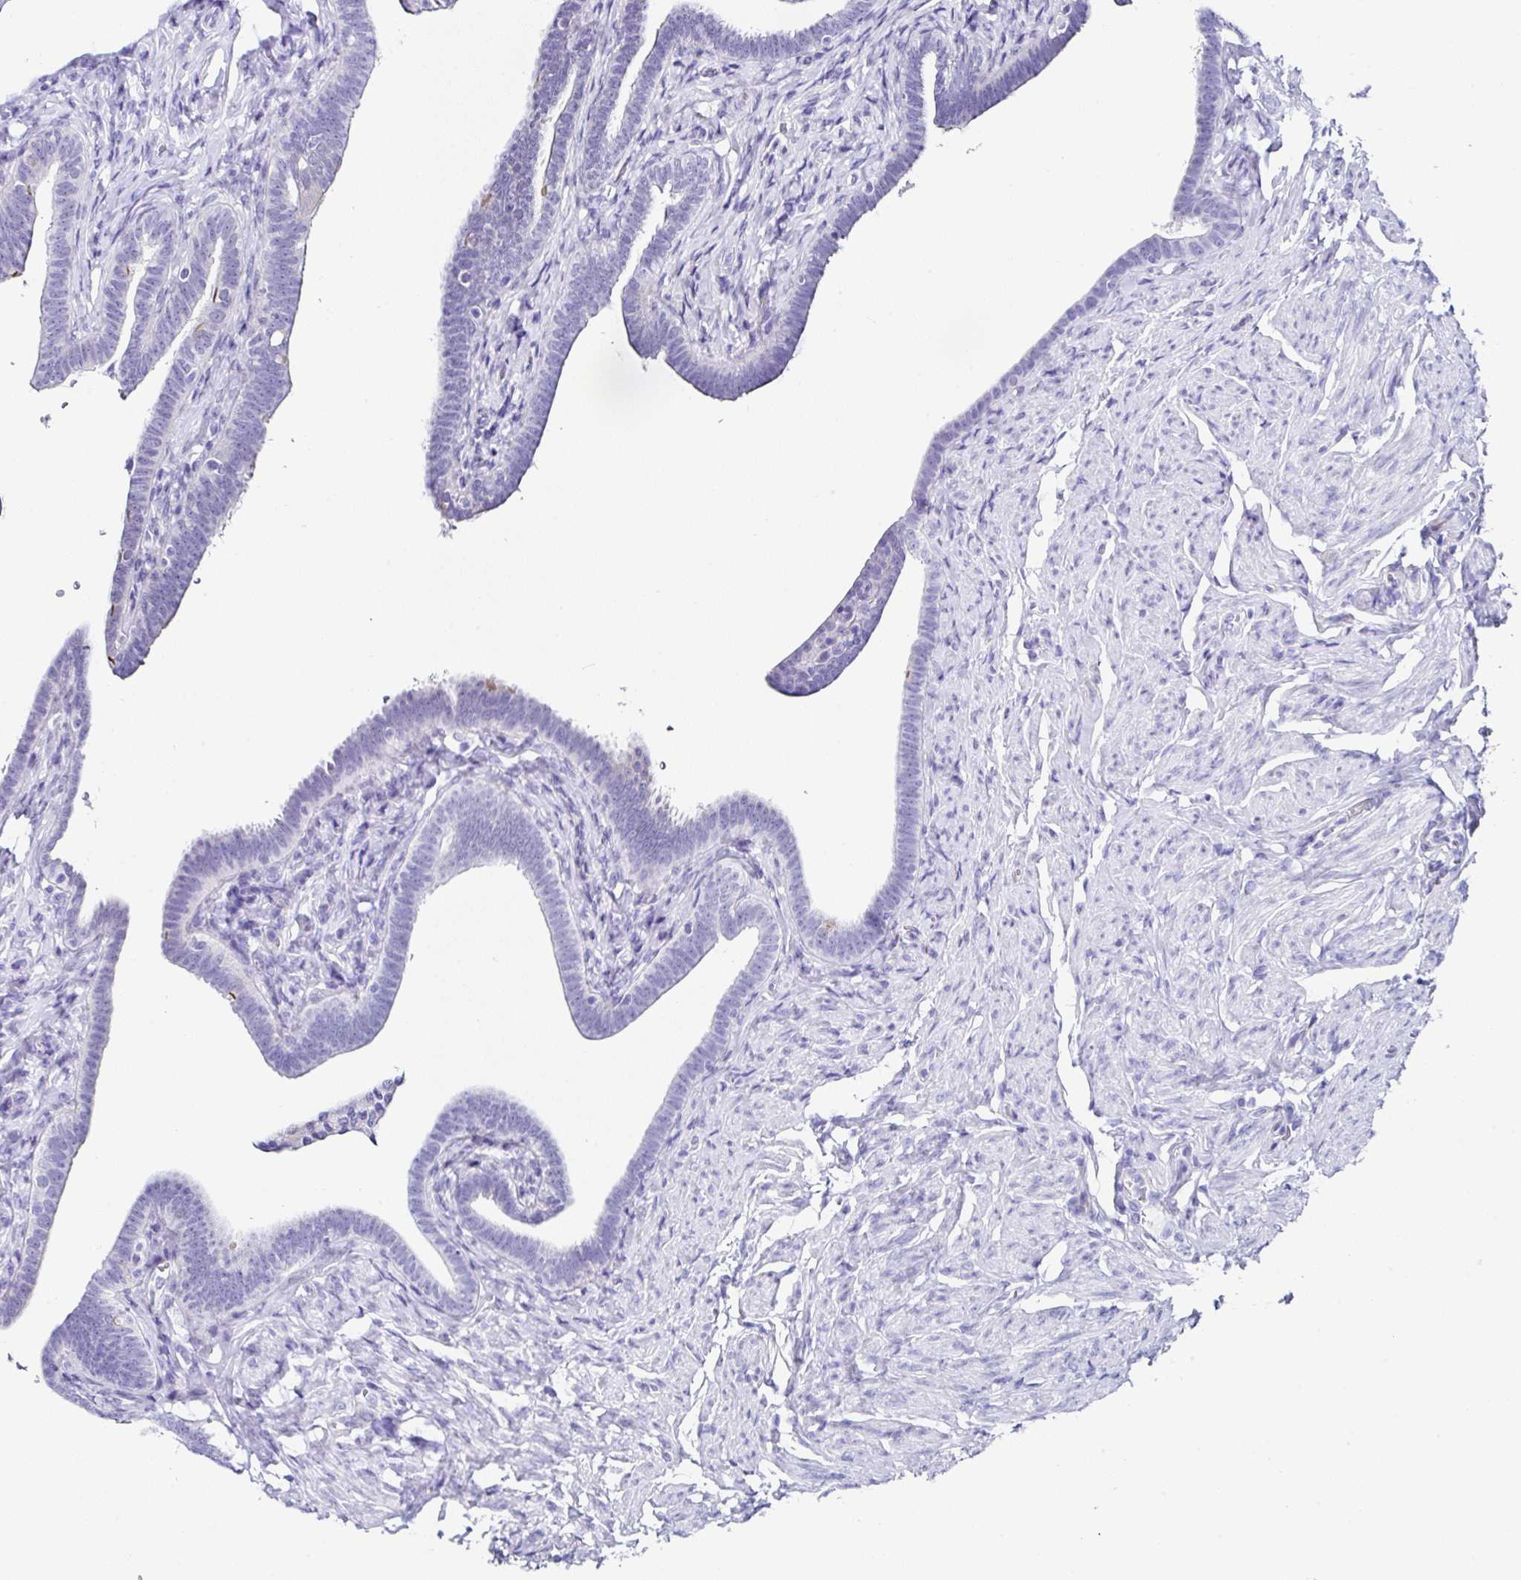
{"staining": {"intensity": "negative", "quantity": "none", "location": "none"}, "tissue": "fallopian tube", "cell_type": "Glandular cells", "image_type": "normal", "snomed": [{"axis": "morphology", "description": "Normal tissue, NOS"}, {"axis": "topography", "description": "Fallopian tube"}], "caption": "Normal fallopian tube was stained to show a protein in brown. There is no significant positivity in glandular cells. (DAB immunohistochemistry (IHC) with hematoxylin counter stain).", "gene": "TMPRSS11E", "patient": {"sex": "female", "age": 69}}